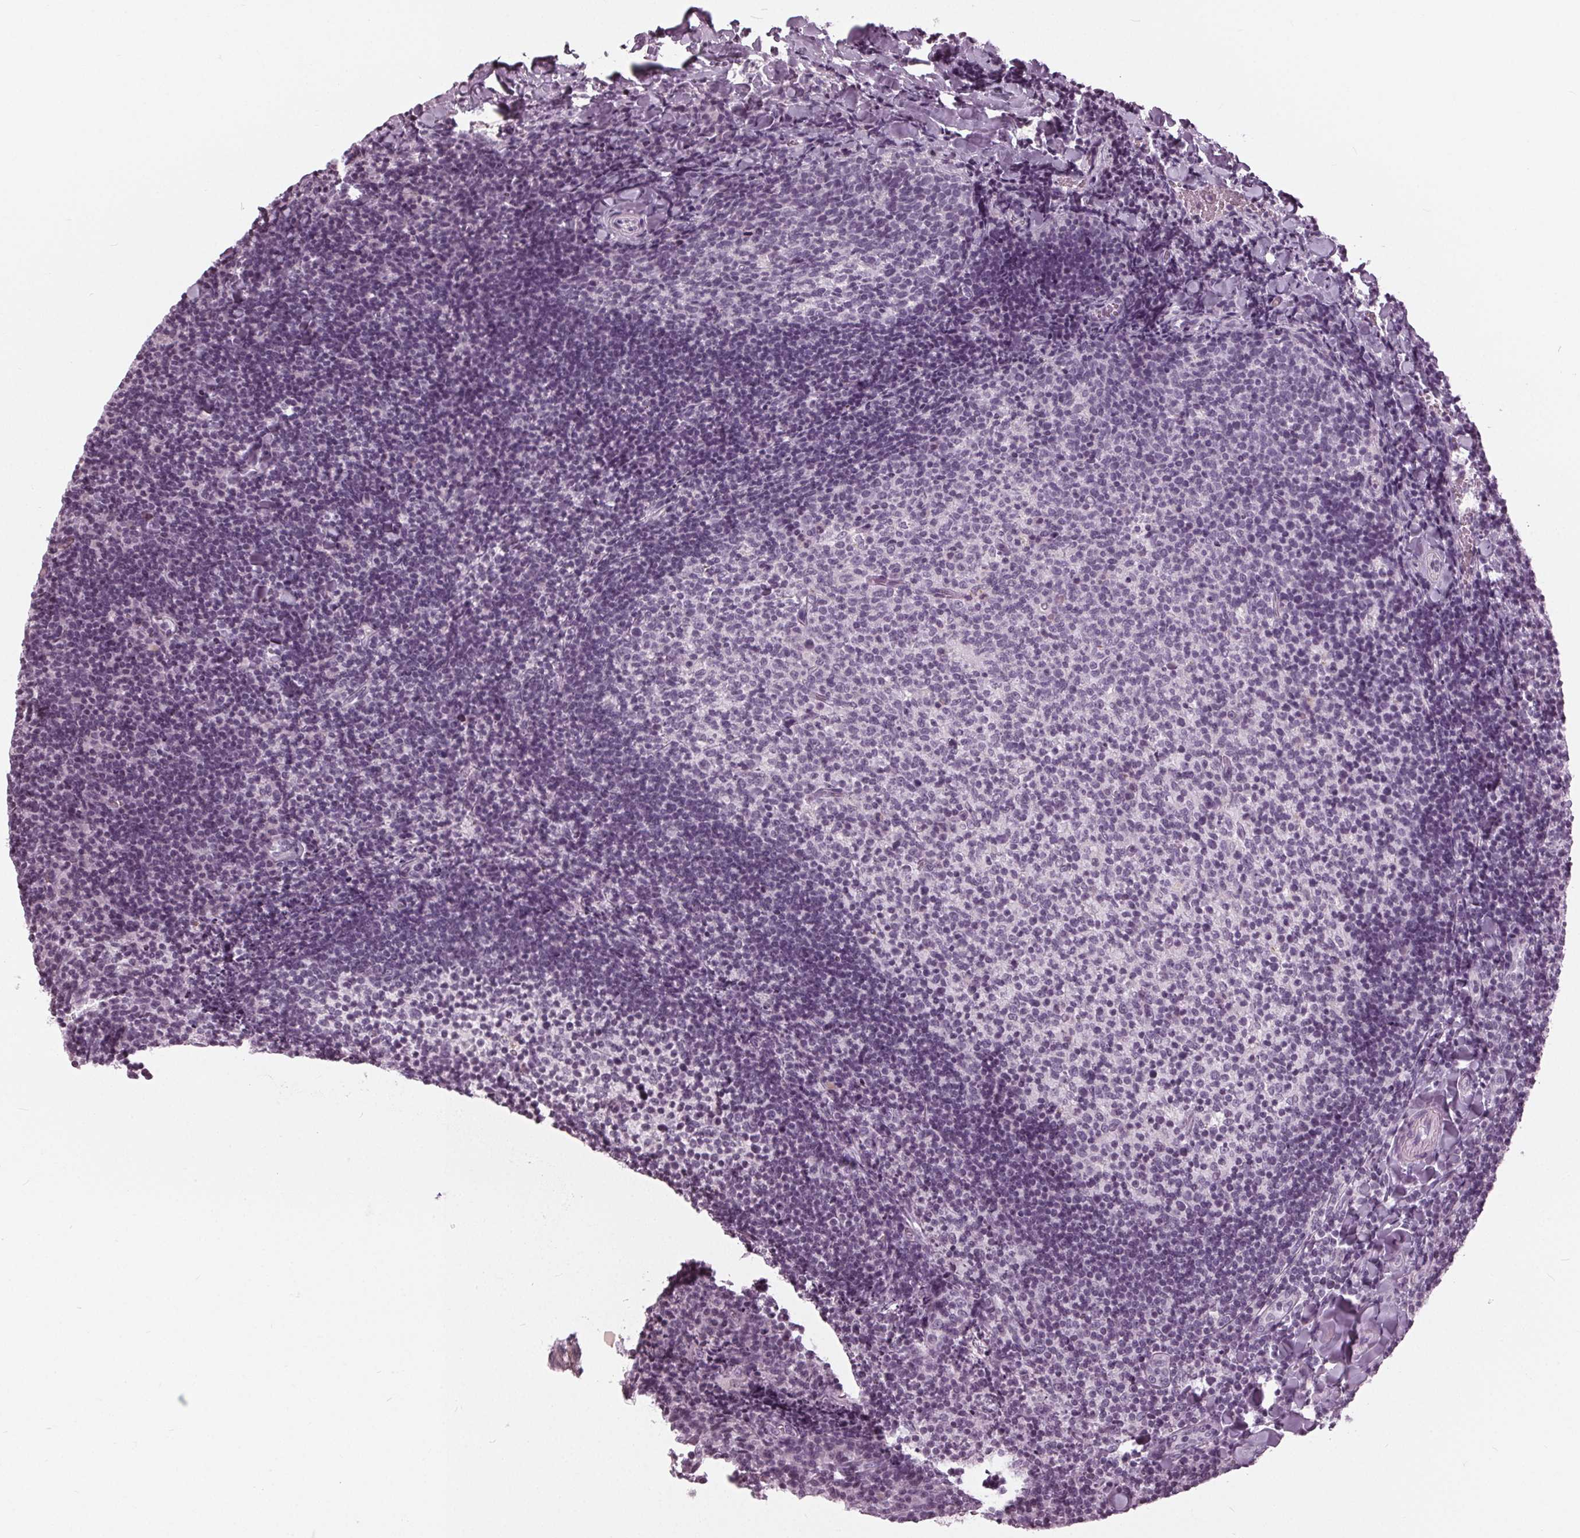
{"staining": {"intensity": "negative", "quantity": "none", "location": "none"}, "tissue": "tonsil", "cell_type": "Germinal center cells", "image_type": "normal", "snomed": [{"axis": "morphology", "description": "Normal tissue, NOS"}, {"axis": "topography", "description": "Tonsil"}], "caption": "Immunohistochemistry (IHC) of benign human tonsil shows no staining in germinal center cells. (Stains: DAB IHC with hematoxylin counter stain, Microscopy: brightfield microscopy at high magnification).", "gene": "SLC9A4", "patient": {"sex": "female", "age": 10}}